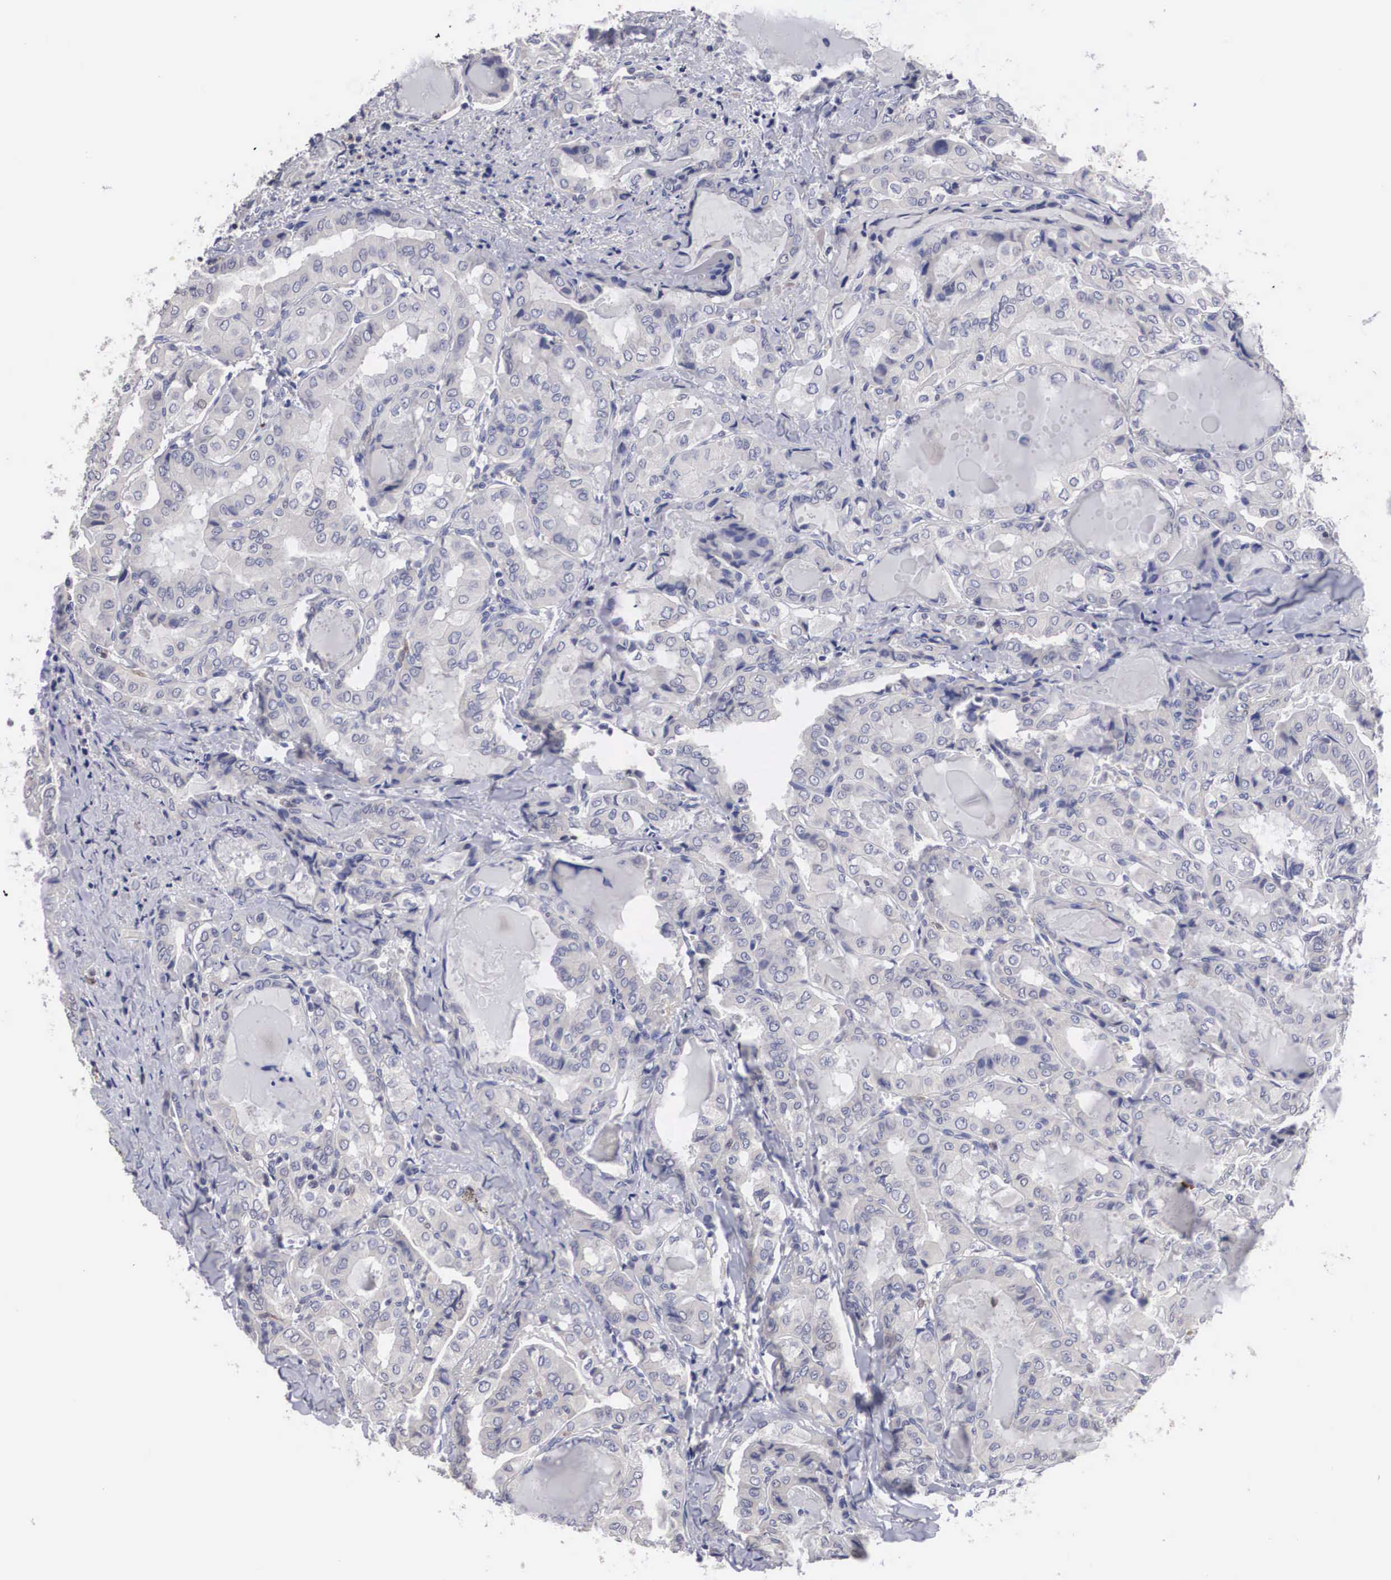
{"staining": {"intensity": "negative", "quantity": "none", "location": "none"}, "tissue": "thyroid cancer", "cell_type": "Tumor cells", "image_type": "cancer", "snomed": [{"axis": "morphology", "description": "Papillary adenocarcinoma, NOS"}, {"axis": "topography", "description": "Thyroid gland"}], "caption": "There is no significant positivity in tumor cells of papillary adenocarcinoma (thyroid).", "gene": "HMOX1", "patient": {"sex": "female", "age": 71}}